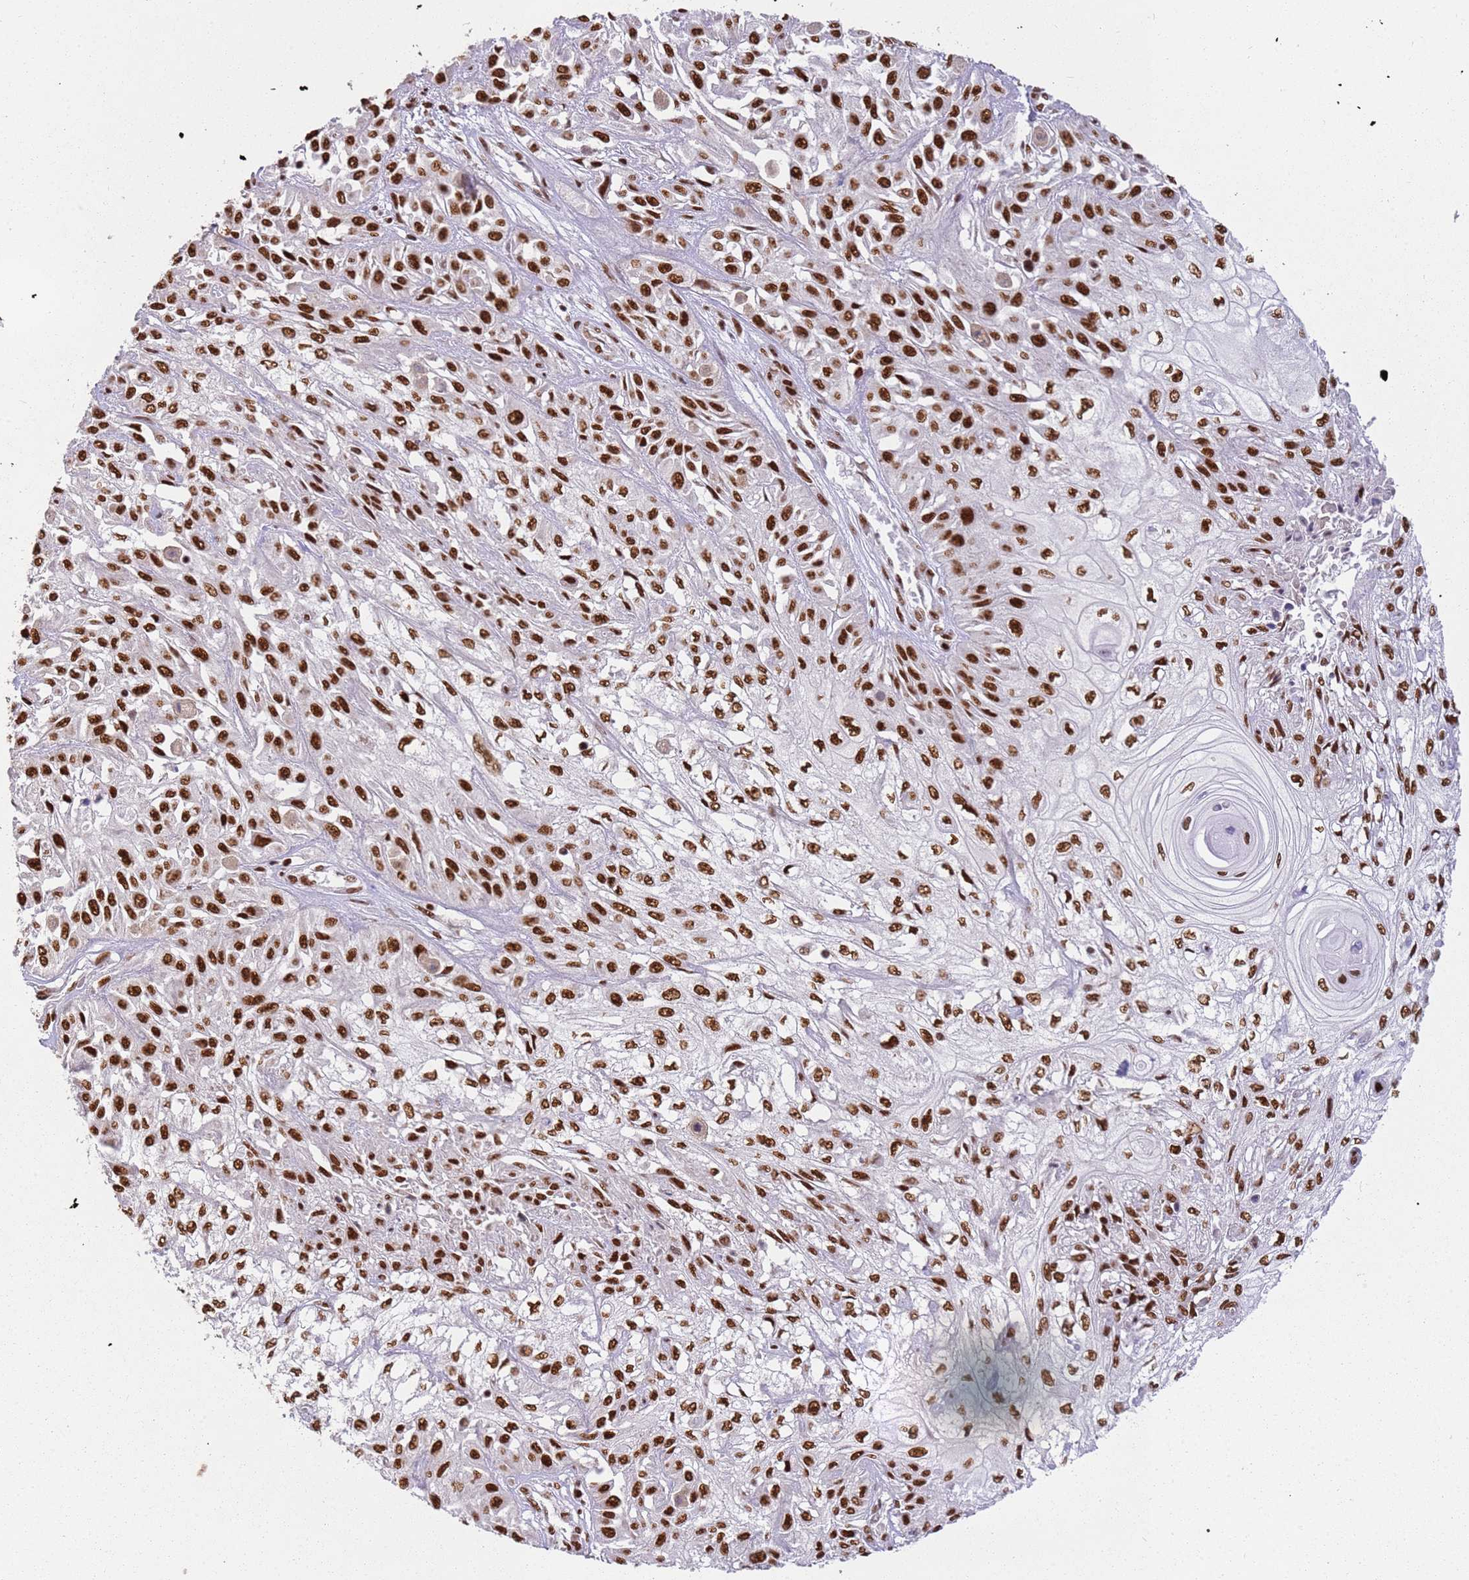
{"staining": {"intensity": "strong", "quantity": ">75%", "location": "nuclear"}, "tissue": "skin cancer", "cell_type": "Tumor cells", "image_type": "cancer", "snomed": [{"axis": "morphology", "description": "Squamous cell carcinoma, NOS"}, {"axis": "morphology", "description": "Squamous cell carcinoma, metastatic, NOS"}, {"axis": "topography", "description": "Skin"}, {"axis": "topography", "description": "Lymph node"}], "caption": "Immunohistochemistry staining of metastatic squamous cell carcinoma (skin), which demonstrates high levels of strong nuclear expression in about >75% of tumor cells indicating strong nuclear protein staining. The staining was performed using DAB (3,3'-diaminobenzidine) (brown) for protein detection and nuclei were counterstained in hematoxylin (blue).", "gene": "TENT4A", "patient": {"sex": "male", "age": 75}}